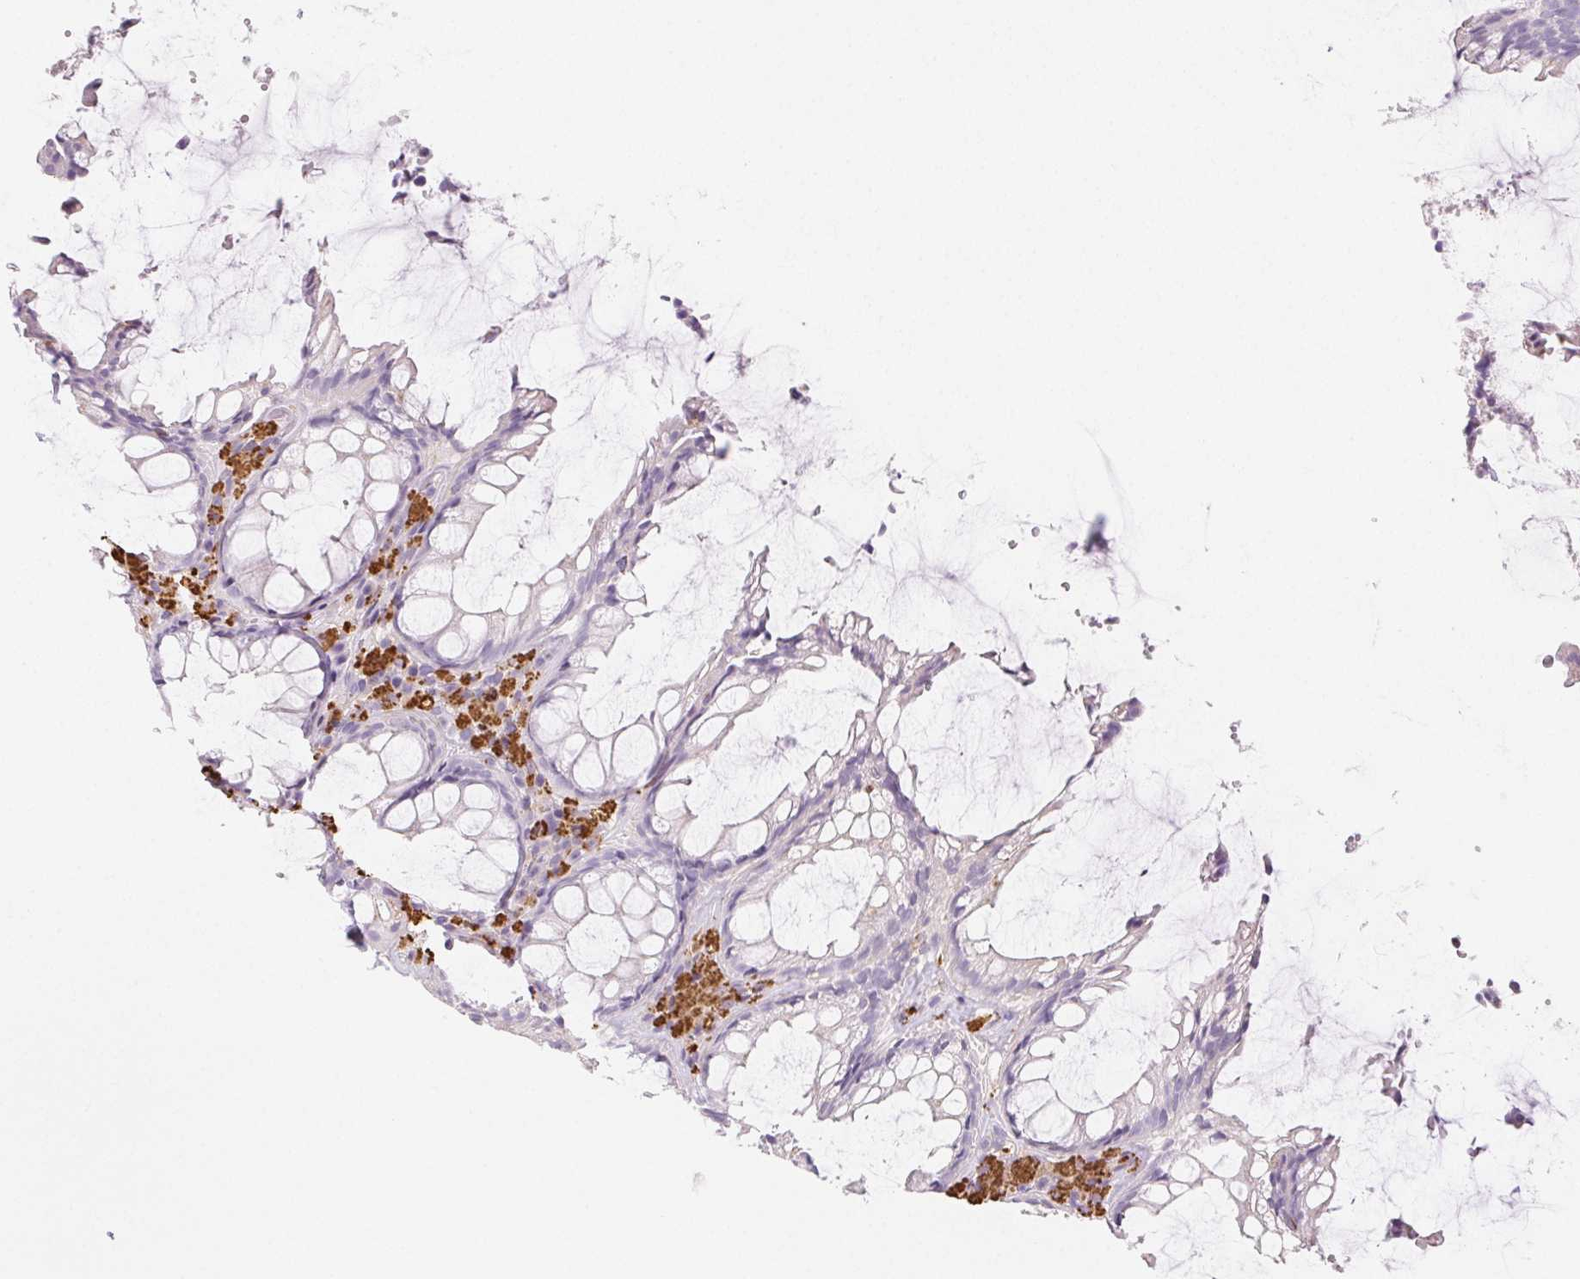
{"staining": {"intensity": "negative", "quantity": "none", "location": "none"}, "tissue": "rectum", "cell_type": "Glandular cells", "image_type": "normal", "snomed": [{"axis": "morphology", "description": "Normal tissue, NOS"}, {"axis": "topography", "description": "Rectum"}], "caption": "Rectum was stained to show a protein in brown. There is no significant expression in glandular cells. Brightfield microscopy of immunohistochemistry (IHC) stained with DAB (brown) and hematoxylin (blue), captured at high magnification.", "gene": "LIPA", "patient": {"sex": "male", "age": 72}}